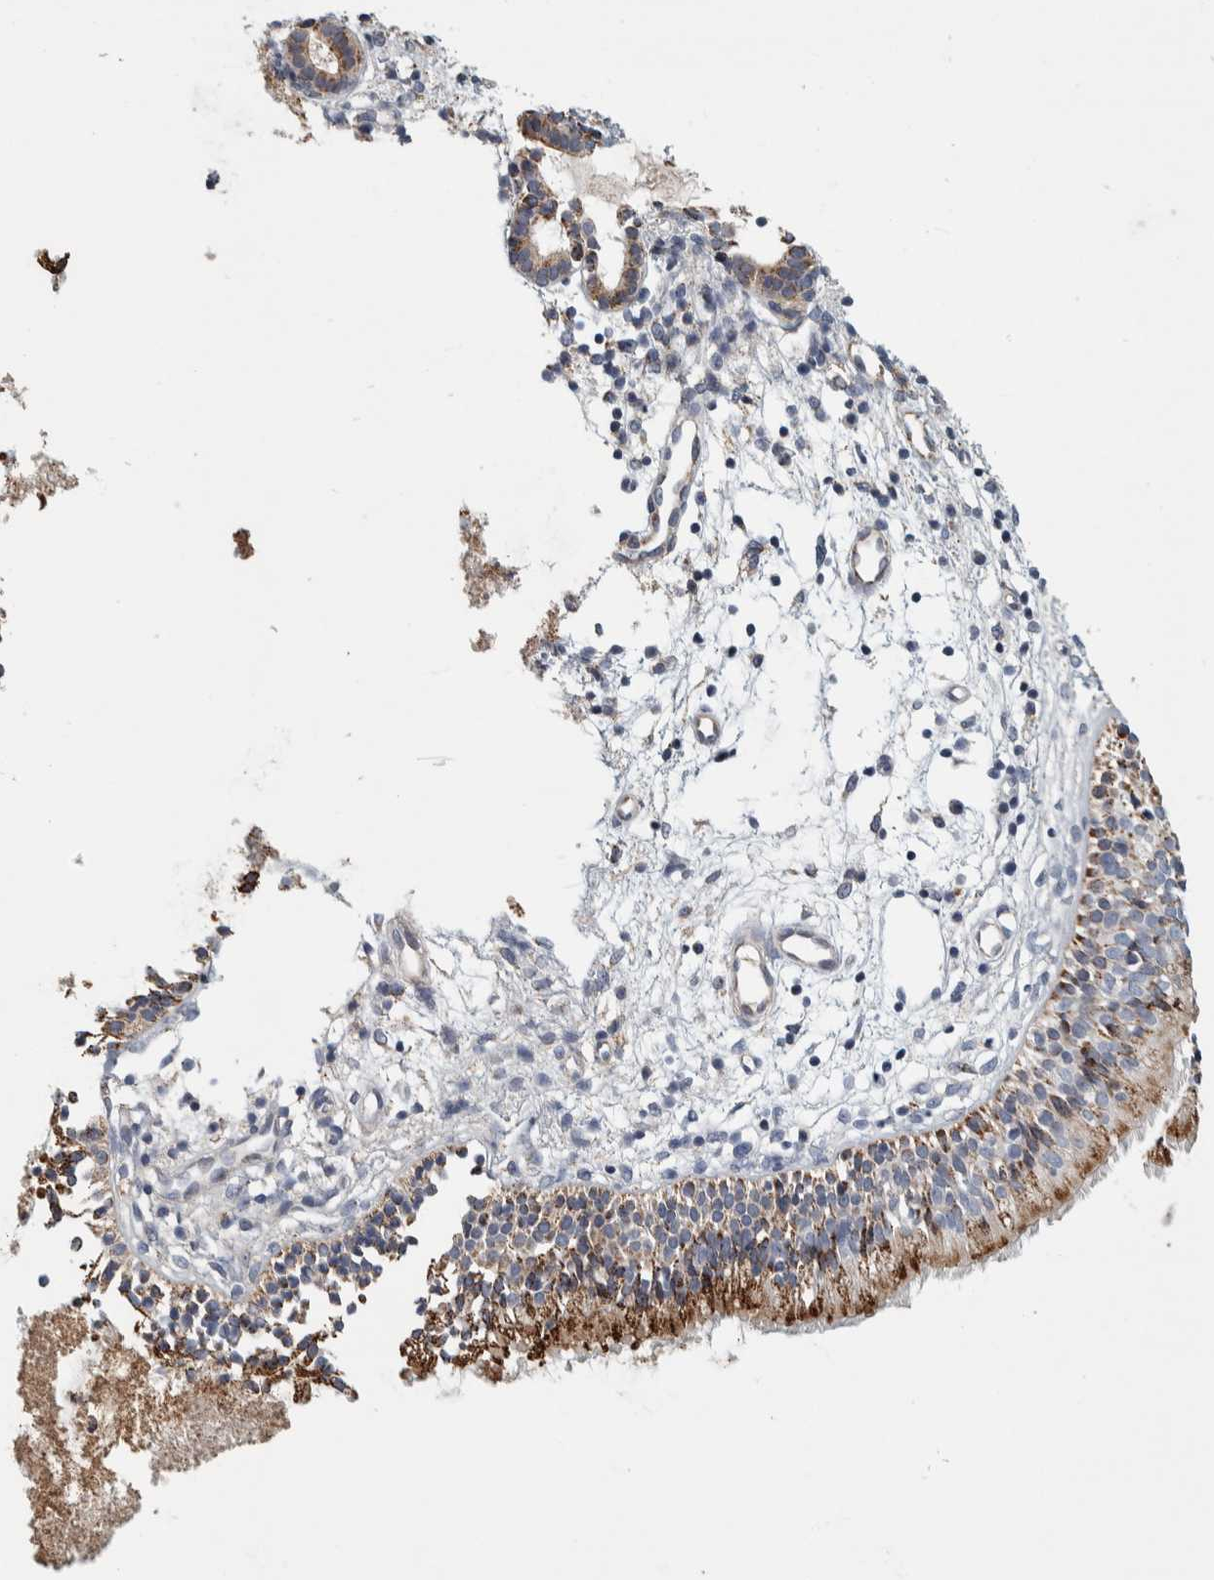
{"staining": {"intensity": "strong", "quantity": ">75%", "location": "cytoplasmic/membranous"}, "tissue": "nasopharynx", "cell_type": "Respiratory epithelial cells", "image_type": "normal", "snomed": [{"axis": "morphology", "description": "Normal tissue, NOS"}, {"axis": "topography", "description": "Nasopharynx"}], "caption": "Immunohistochemical staining of unremarkable nasopharynx demonstrates high levels of strong cytoplasmic/membranous staining in approximately >75% of respiratory epithelial cells.", "gene": "FAM78A", "patient": {"sex": "male", "age": 21}}